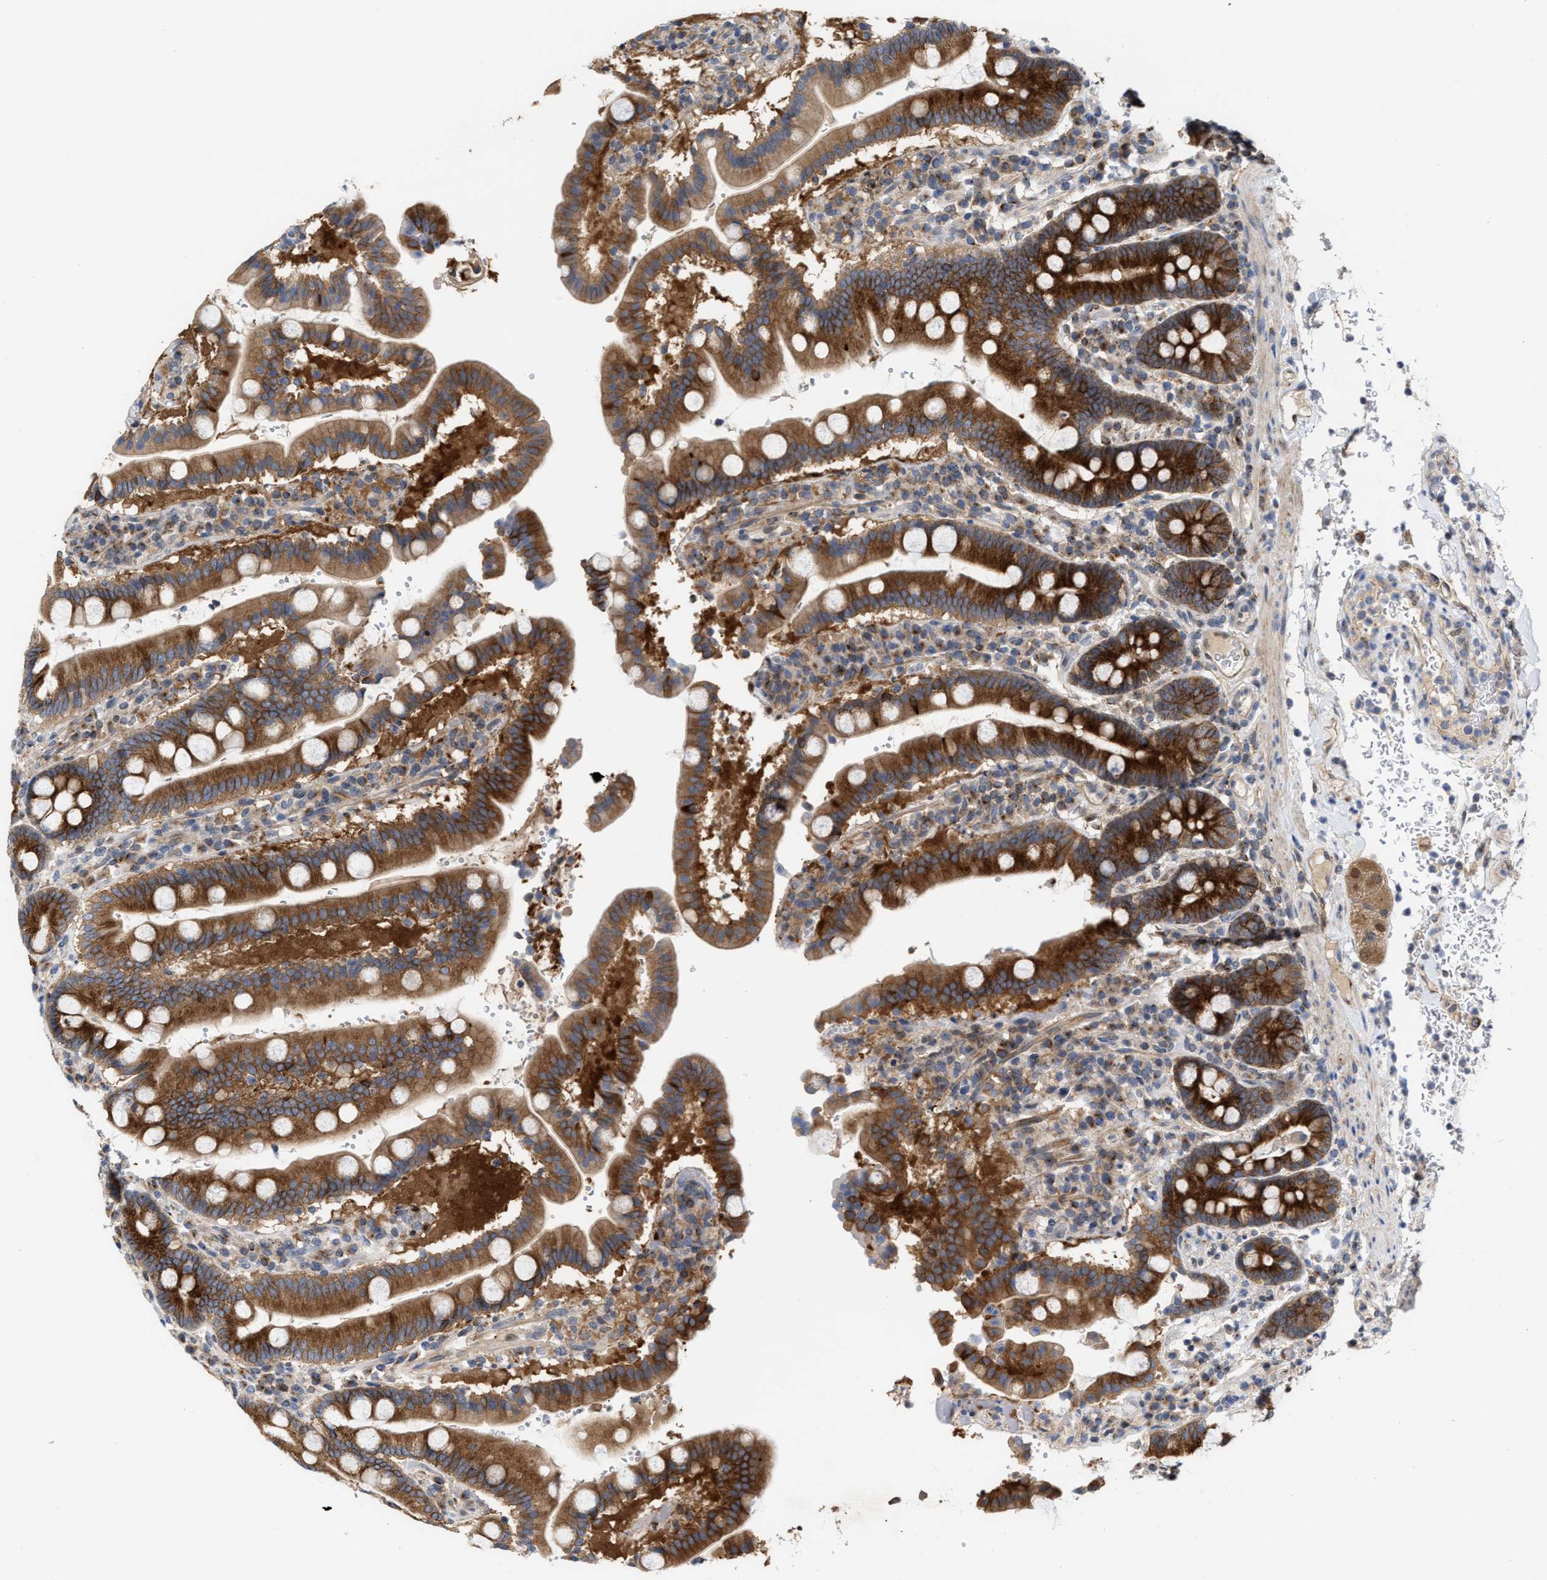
{"staining": {"intensity": "strong", "quantity": ">75%", "location": "cytoplasmic/membranous"}, "tissue": "duodenum", "cell_type": "Glandular cells", "image_type": "normal", "snomed": [{"axis": "morphology", "description": "Normal tissue, NOS"}, {"axis": "topography", "description": "Small intestine, NOS"}], "caption": "The image exhibits immunohistochemical staining of normal duodenum. There is strong cytoplasmic/membranous expression is identified in approximately >75% of glandular cells.", "gene": "BBLN", "patient": {"sex": "female", "age": 71}}